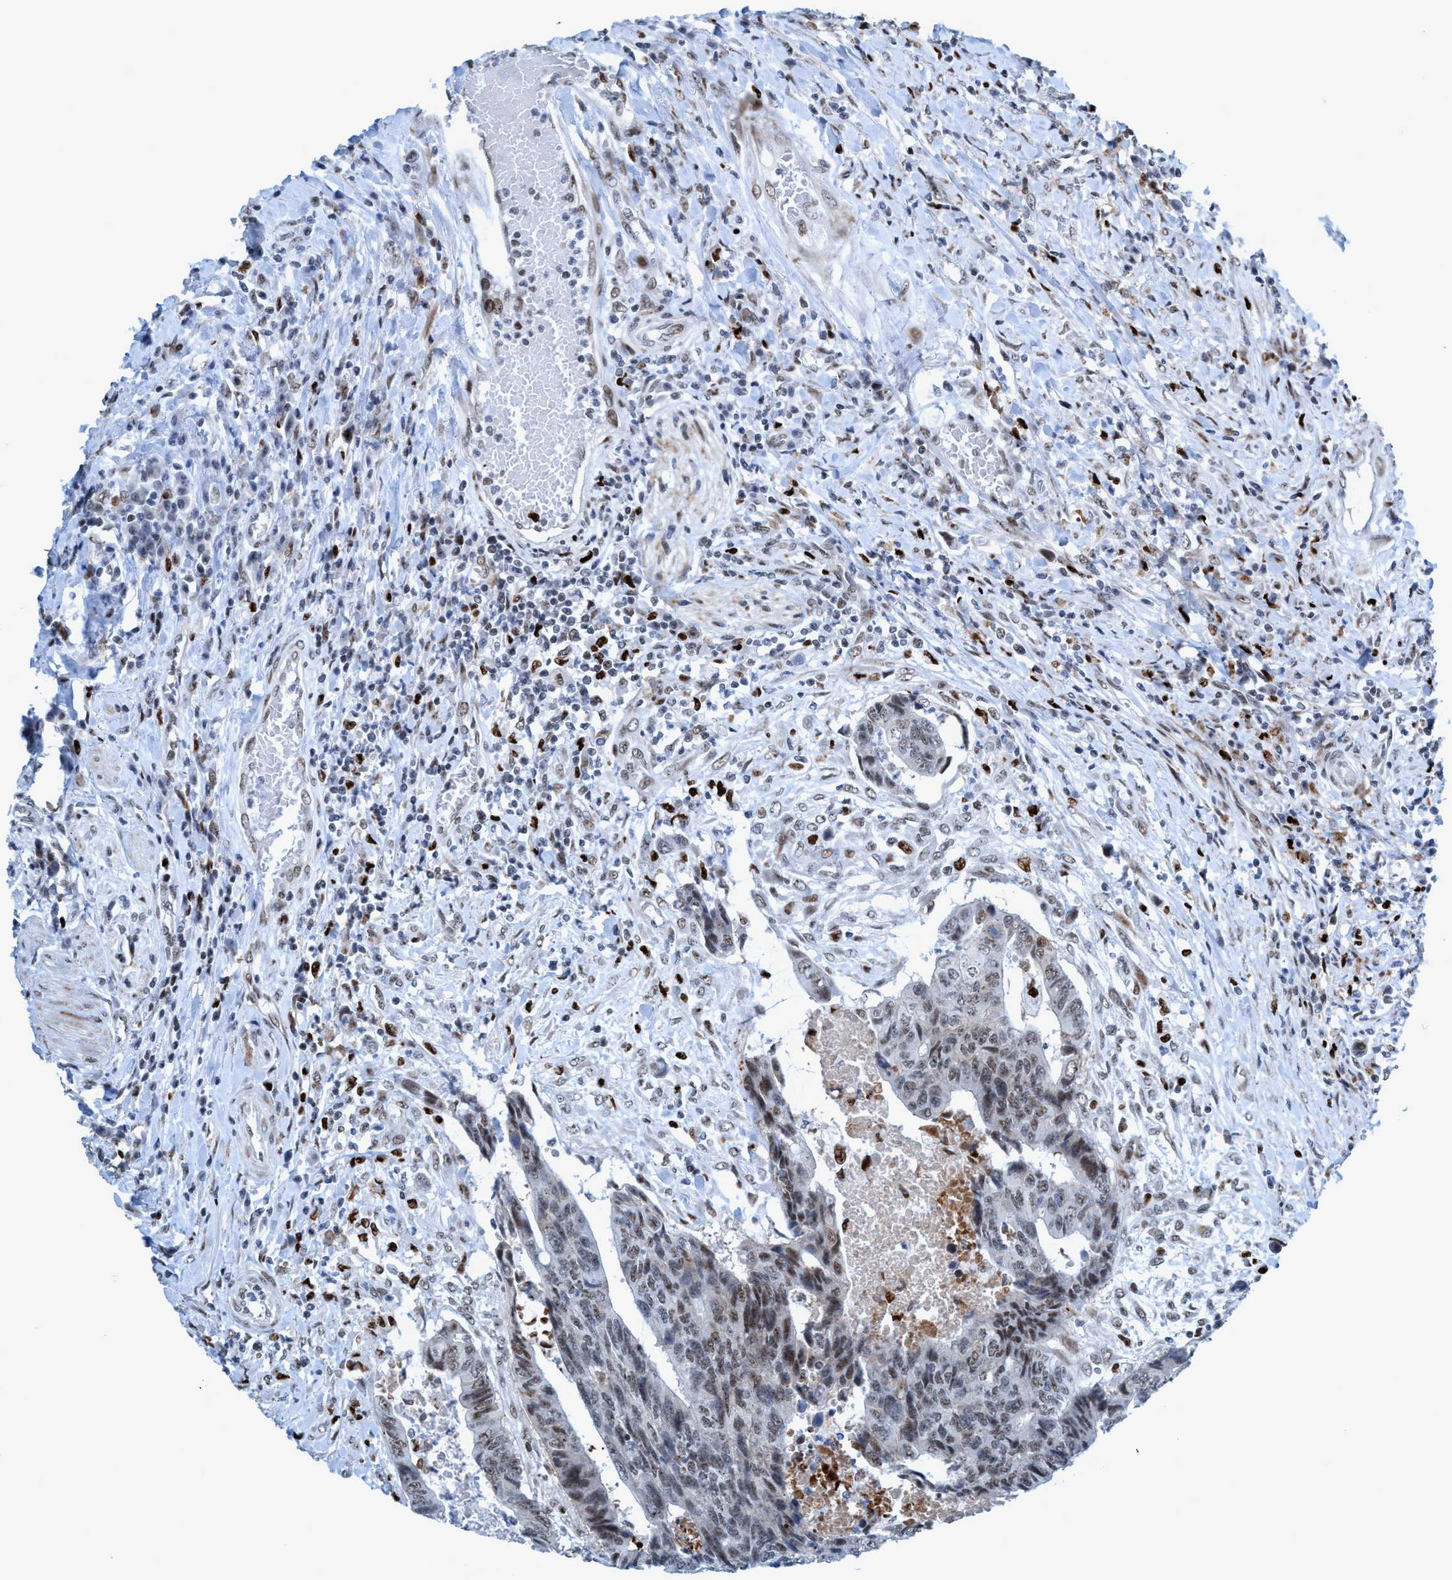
{"staining": {"intensity": "moderate", "quantity": "<25%", "location": "nuclear"}, "tissue": "colorectal cancer", "cell_type": "Tumor cells", "image_type": "cancer", "snomed": [{"axis": "morphology", "description": "Adenocarcinoma, NOS"}, {"axis": "topography", "description": "Rectum"}], "caption": "Approximately <25% of tumor cells in colorectal cancer display moderate nuclear protein positivity as visualized by brown immunohistochemical staining.", "gene": "CWC27", "patient": {"sex": "male", "age": 84}}